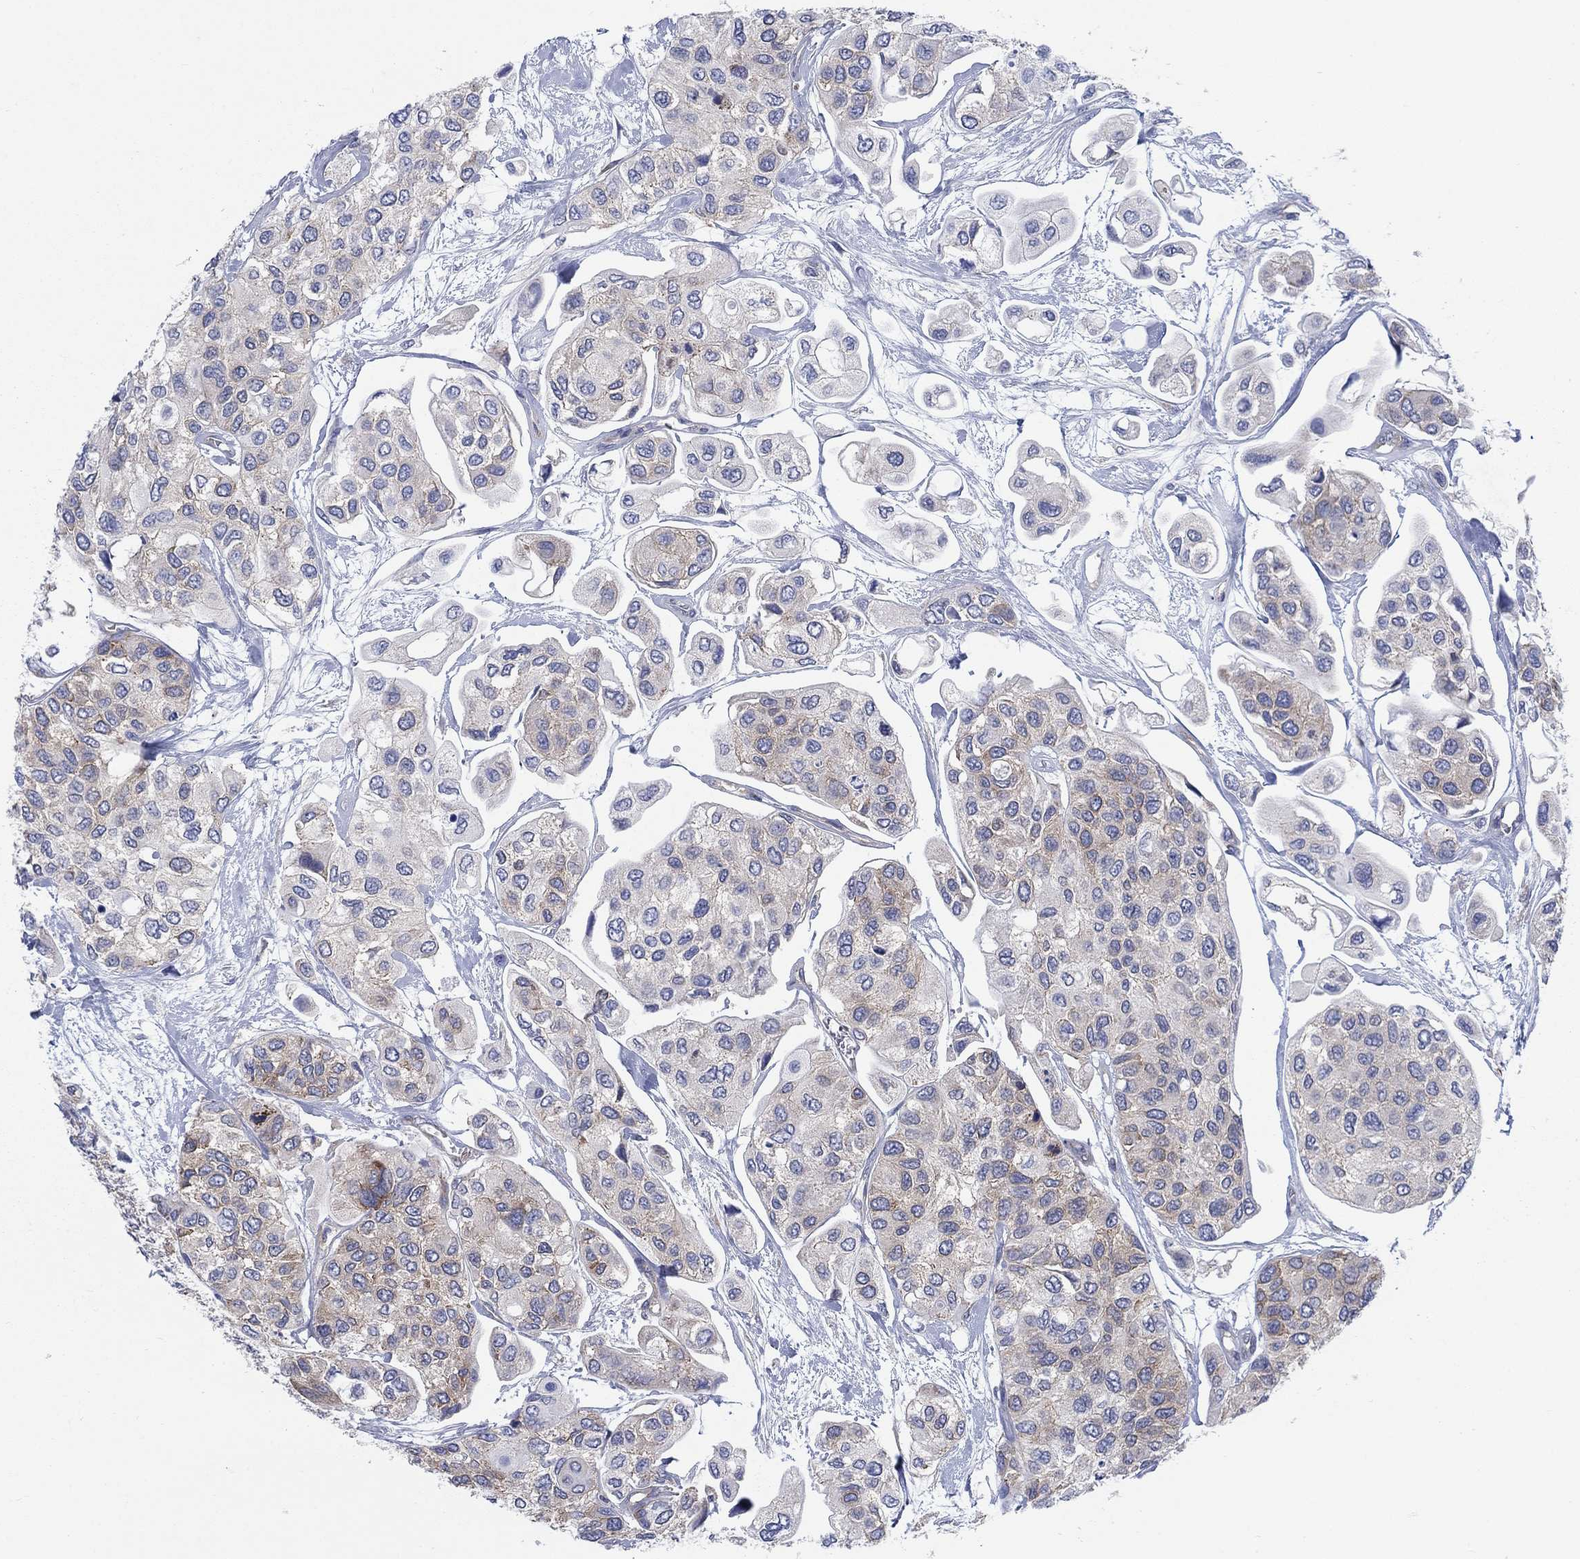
{"staining": {"intensity": "moderate", "quantity": "<25%", "location": "cytoplasmic/membranous"}, "tissue": "urothelial cancer", "cell_type": "Tumor cells", "image_type": "cancer", "snomed": [{"axis": "morphology", "description": "Urothelial carcinoma, High grade"}, {"axis": "topography", "description": "Urinary bladder"}], "caption": "Human urothelial cancer stained with a protein marker reveals moderate staining in tumor cells.", "gene": "TMEM59", "patient": {"sex": "male", "age": 77}}